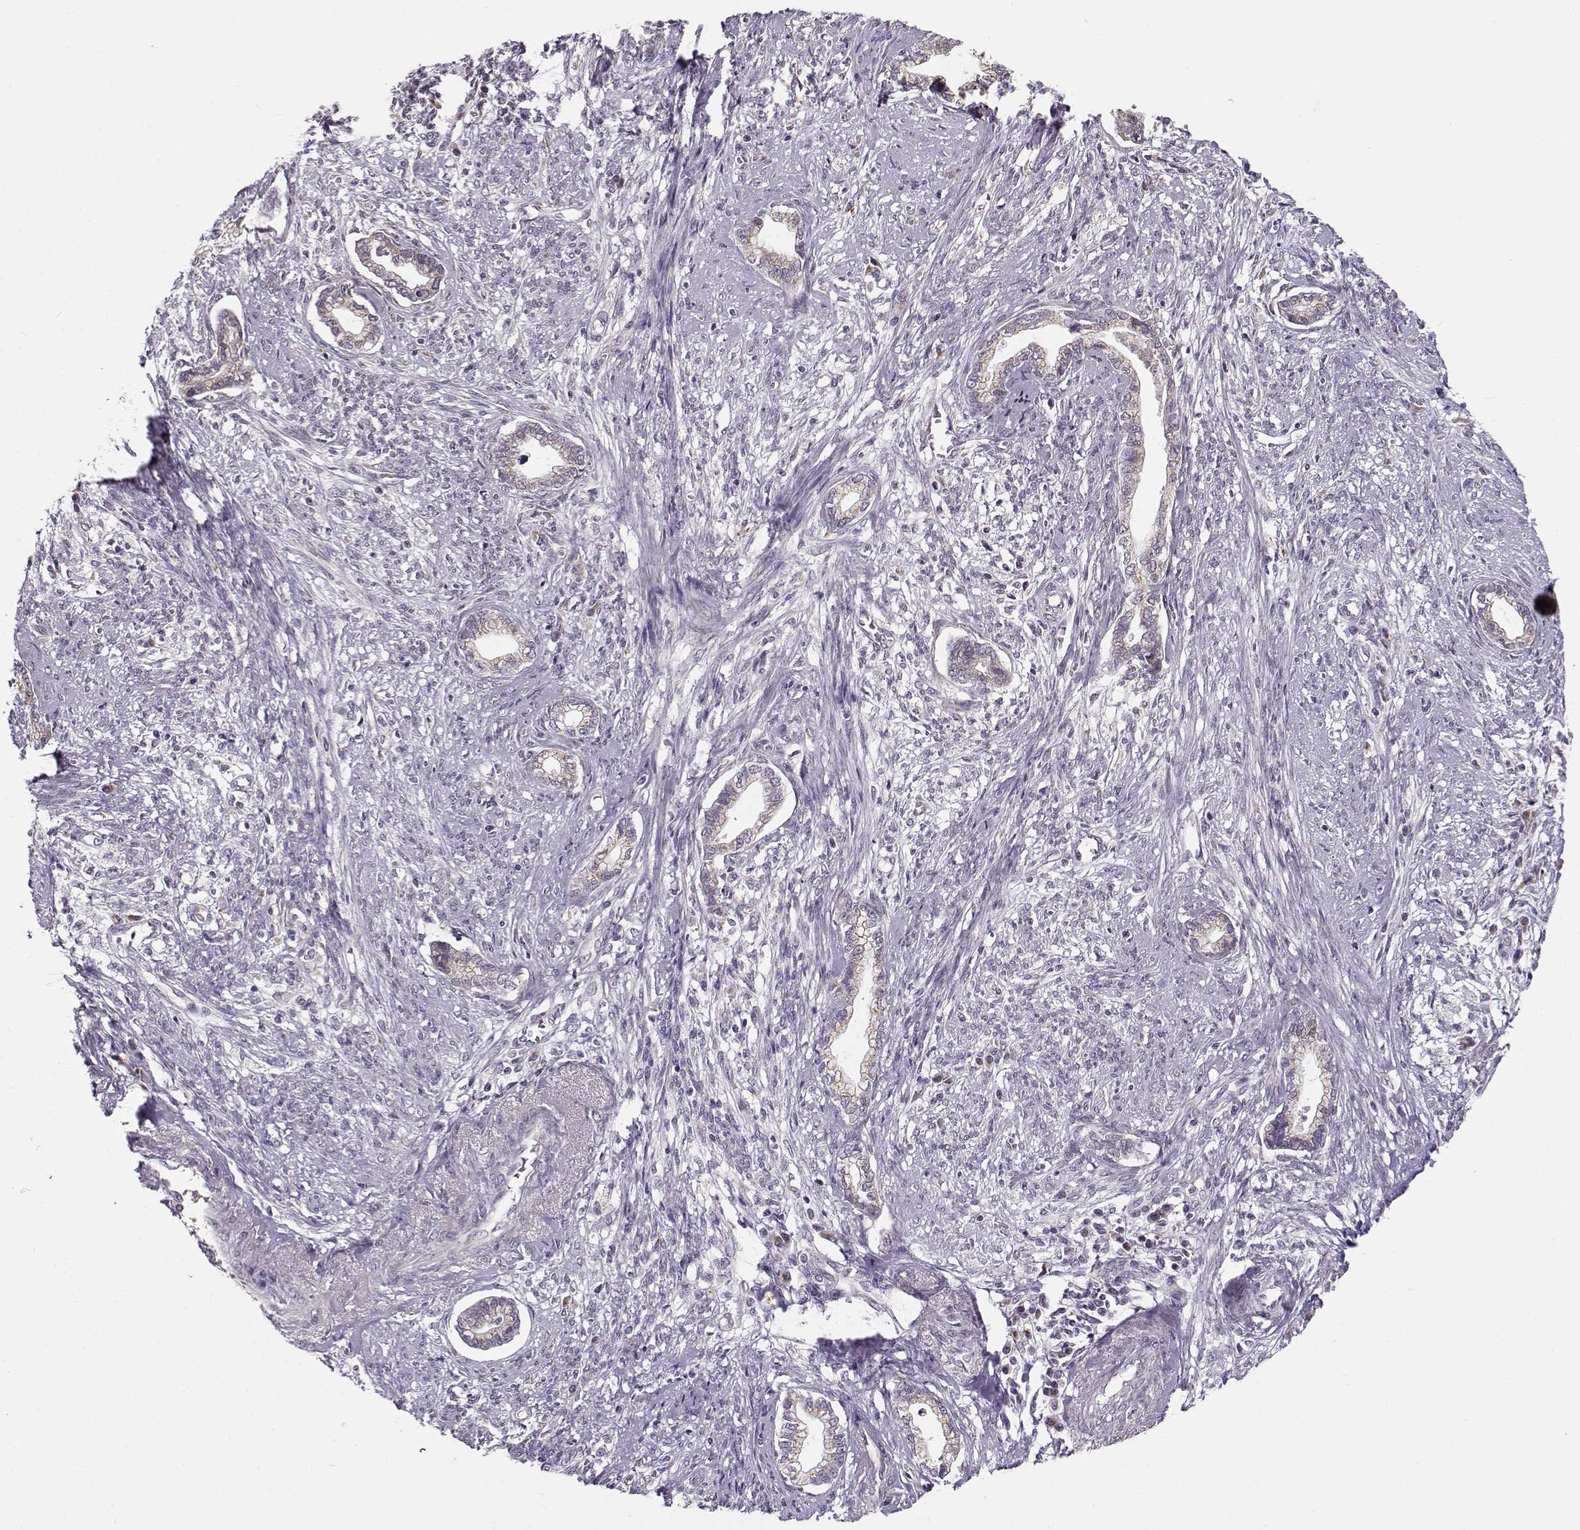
{"staining": {"intensity": "weak", "quantity": "25%-75%", "location": "cytoplasmic/membranous"}, "tissue": "cervical cancer", "cell_type": "Tumor cells", "image_type": "cancer", "snomed": [{"axis": "morphology", "description": "Adenocarcinoma, NOS"}, {"axis": "topography", "description": "Cervix"}], "caption": "Cervical cancer was stained to show a protein in brown. There is low levels of weak cytoplasmic/membranous expression in approximately 25%-75% of tumor cells.", "gene": "SLC4A5", "patient": {"sex": "female", "age": 62}}